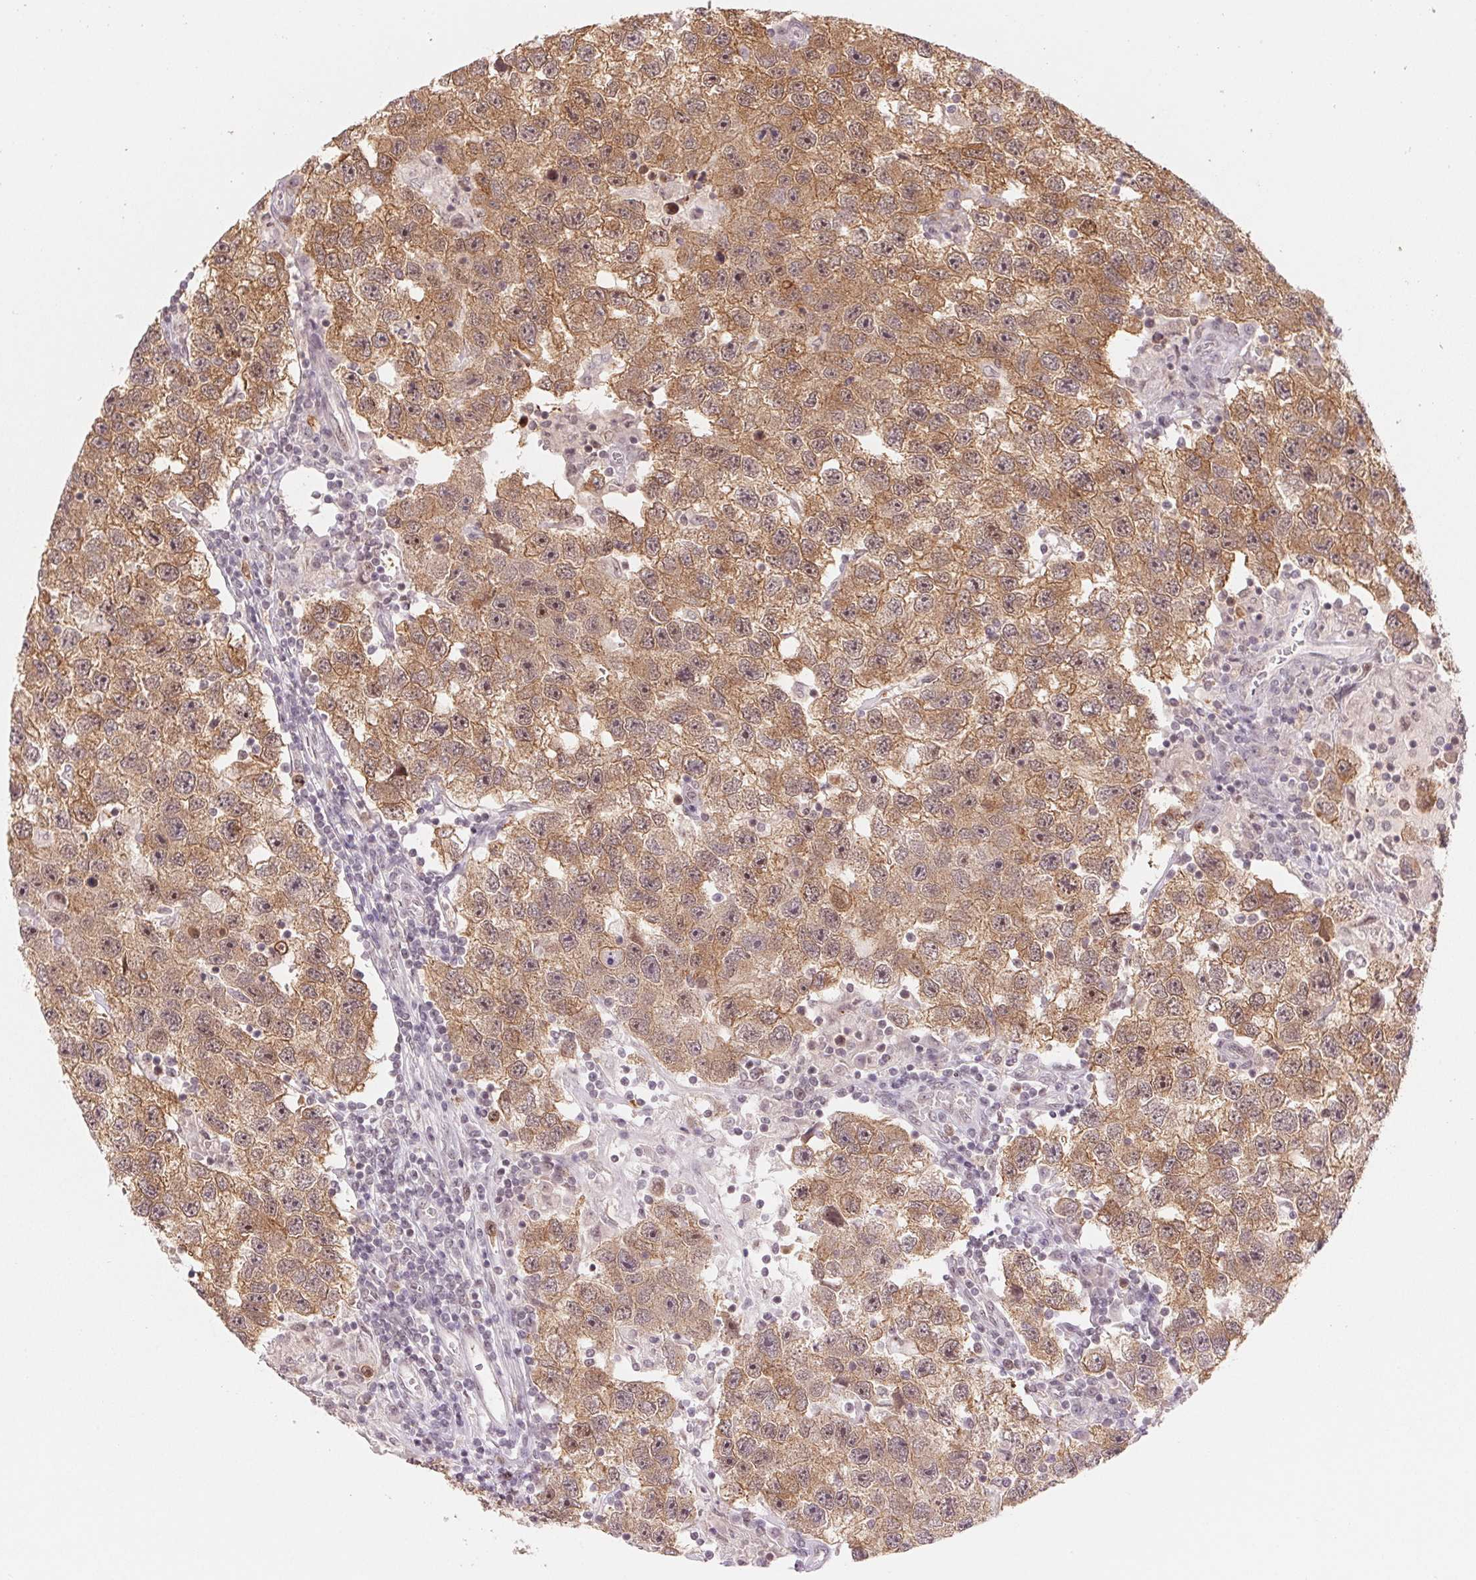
{"staining": {"intensity": "moderate", "quantity": ">75%", "location": "cytoplasmic/membranous"}, "tissue": "testis cancer", "cell_type": "Tumor cells", "image_type": "cancer", "snomed": [{"axis": "morphology", "description": "Seminoma, NOS"}, {"axis": "topography", "description": "Testis"}], "caption": "Immunohistochemical staining of human seminoma (testis) reveals moderate cytoplasmic/membranous protein staining in about >75% of tumor cells. Immunohistochemistry stains the protein in brown and the nuclei are stained blue.", "gene": "DNAJB6", "patient": {"sex": "male", "age": 26}}